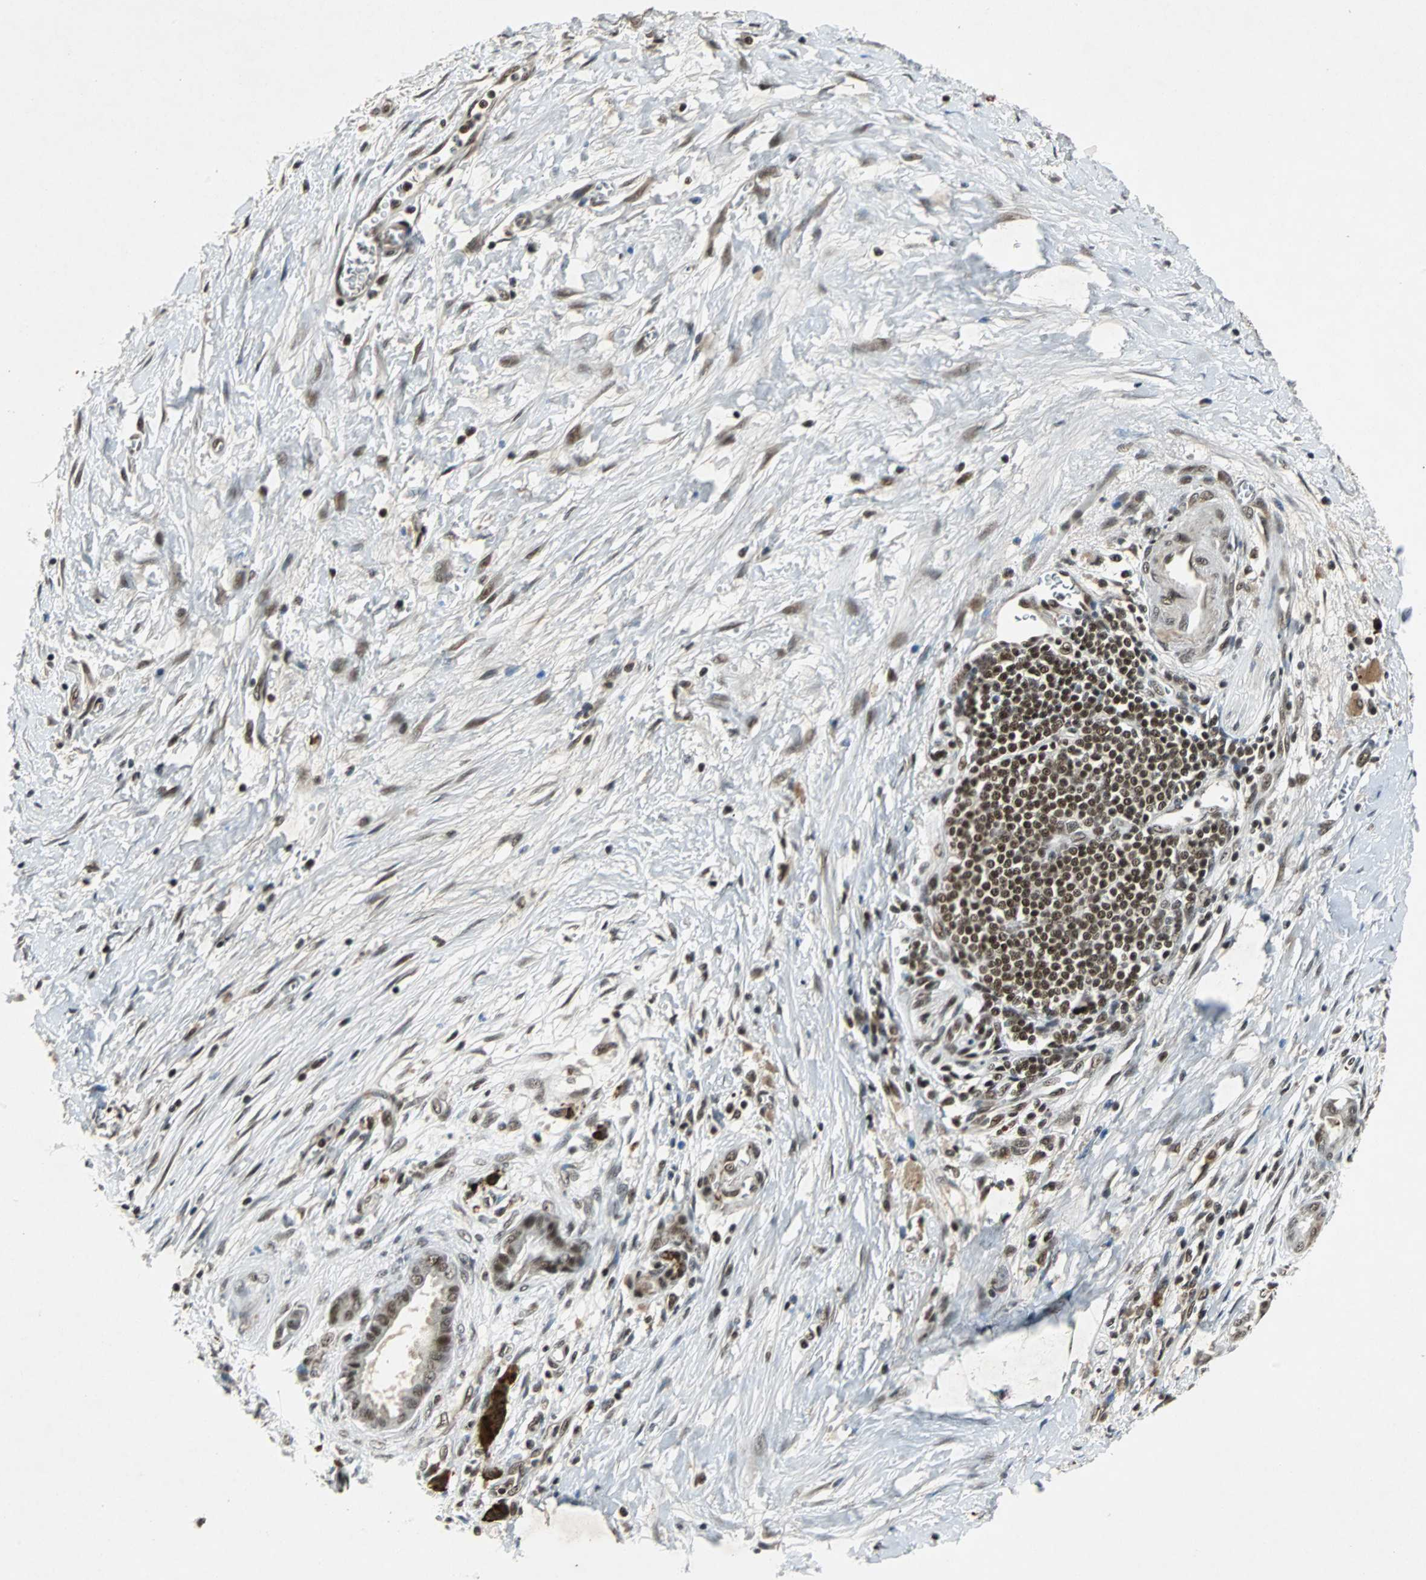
{"staining": {"intensity": "moderate", "quantity": ">75%", "location": "nuclear"}, "tissue": "pancreatic cancer", "cell_type": "Tumor cells", "image_type": "cancer", "snomed": [{"axis": "morphology", "description": "Adenocarcinoma, NOS"}, {"axis": "topography", "description": "Pancreas"}], "caption": "This is an image of immunohistochemistry staining of pancreatic cancer (adenocarcinoma), which shows moderate staining in the nuclear of tumor cells.", "gene": "TAF5", "patient": {"sex": "male", "age": 59}}